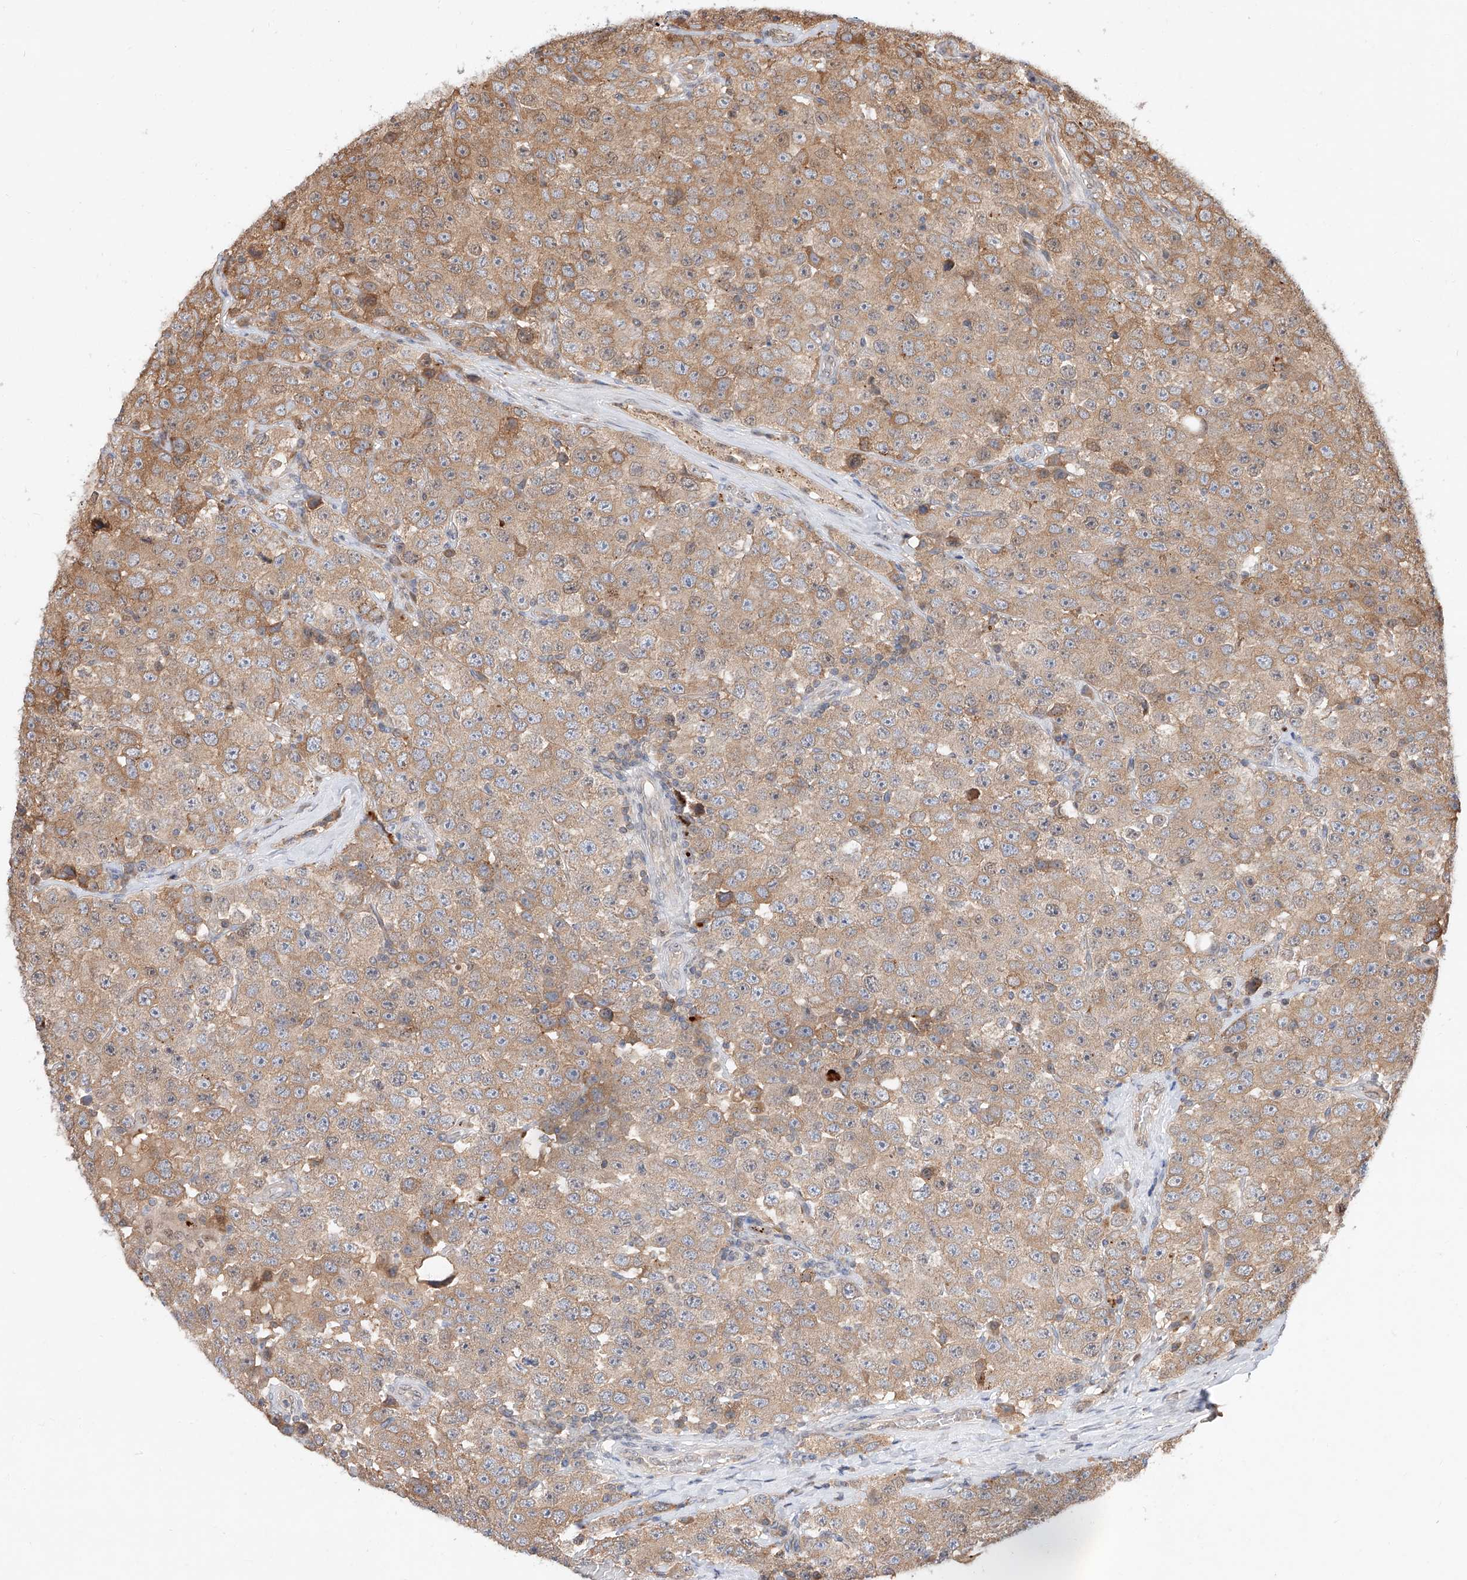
{"staining": {"intensity": "moderate", "quantity": ">75%", "location": "cytoplasmic/membranous"}, "tissue": "testis cancer", "cell_type": "Tumor cells", "image_type": "cancer", "snomed": [{"axis": "morphology", "description": "Seminoma, NOS"}, {"axis": "topography", "description": "Testis"}], "caption": "A brown stain labels moderate cytoplasmic/membranous positivity of a protein in seminoma (testis) tumor cells. Using DAB (3,3'-diaminobenzidine) (brown) and hematoxylin (blue) stains, captured at high magnification using brightfield microscopy.", "gene": "DIRAS3", "patient": {"sex": "male", "age": 28}}